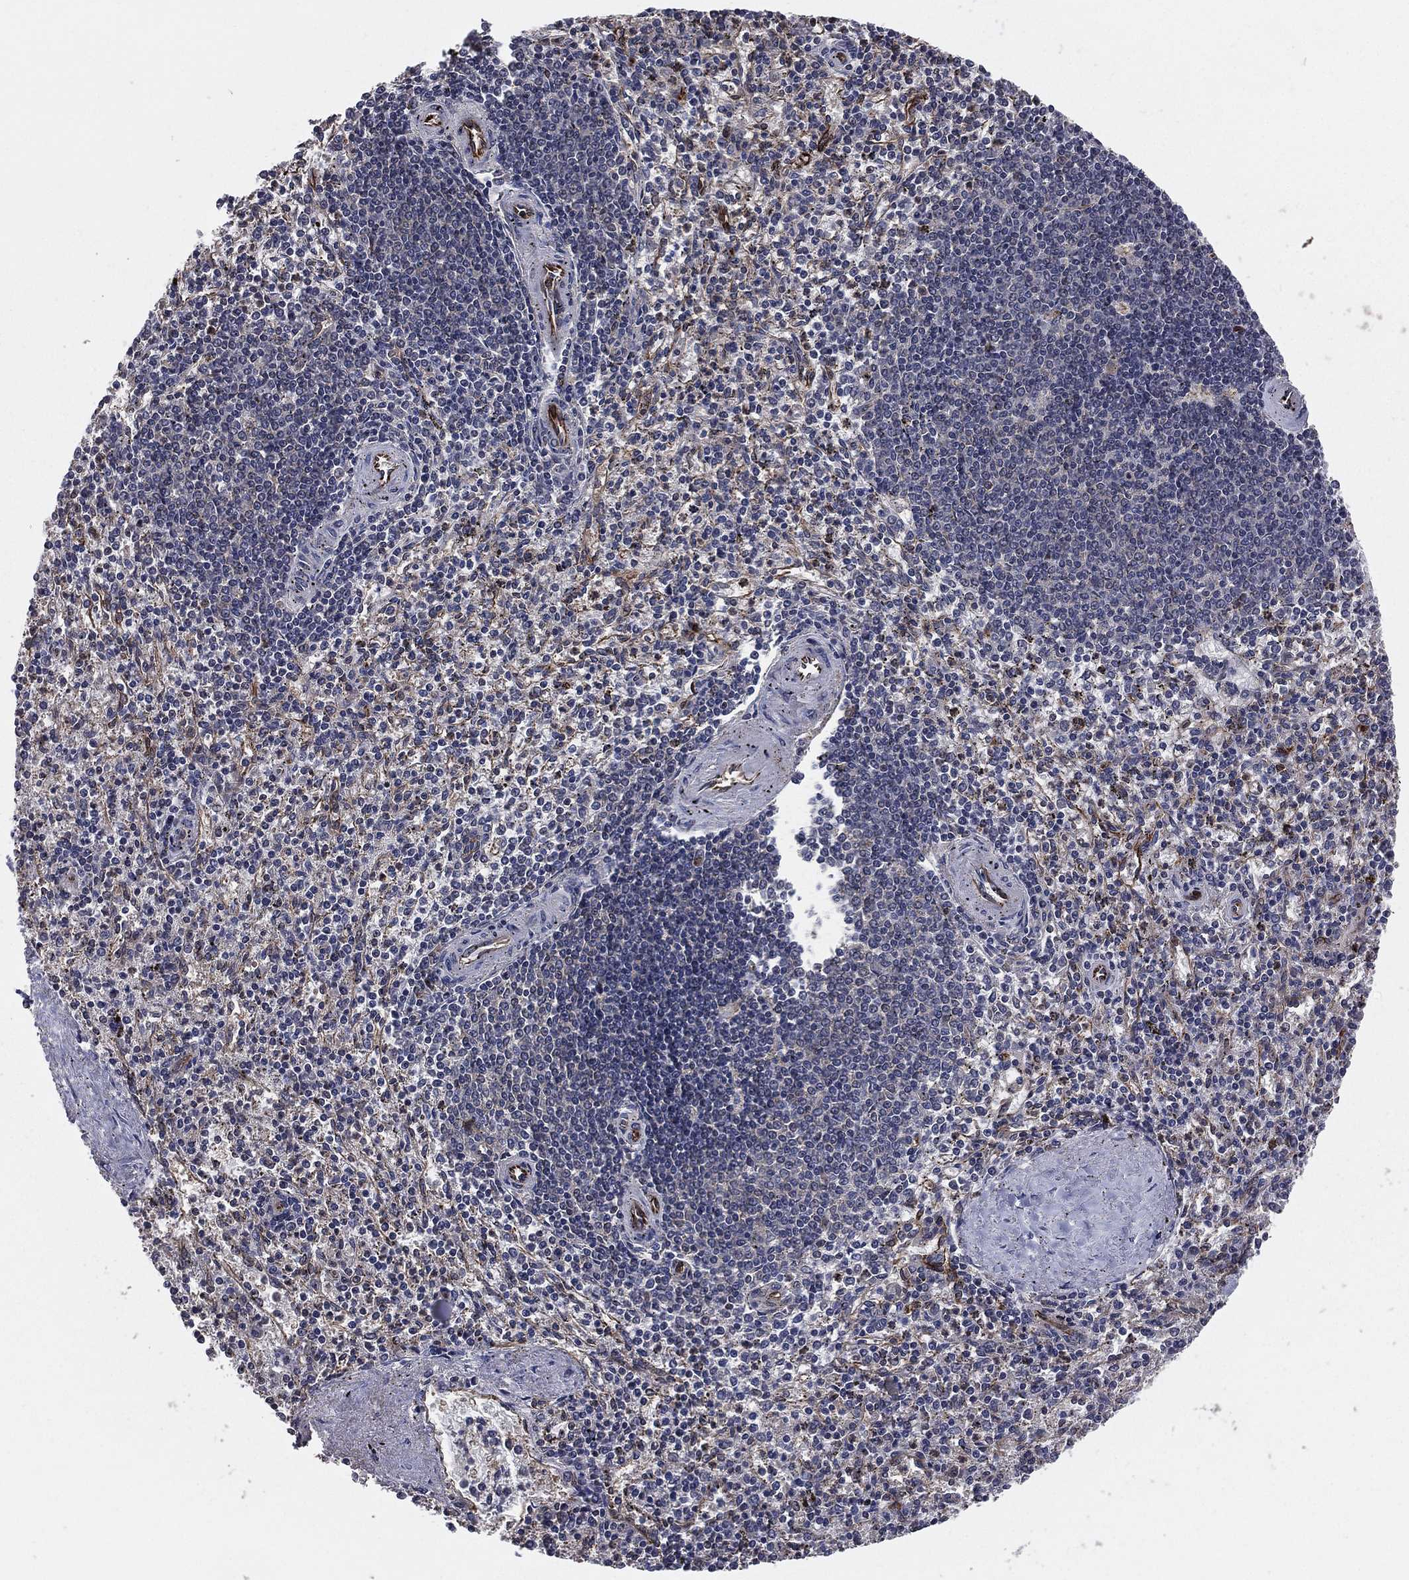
{"staining": {"intensity": "negative", "quantity": "none", "location": "none"}, "tissue": "spleen", "cell_type": "Cells in red pulp", "image_type": "normal", "snomed": [{"axis": "morphology", "description": "Normal tissue, NOS"}, {"axis": "topography", "description": "Spleen"}], "caption": "A high-resolution histopathology image shows immunohistochemistry (IHC) staining of benign spleen, which shows no significant positivity in cells in red pulp.", "gene": "CERT1", "patient": {"sex": "female", "age": 37}}